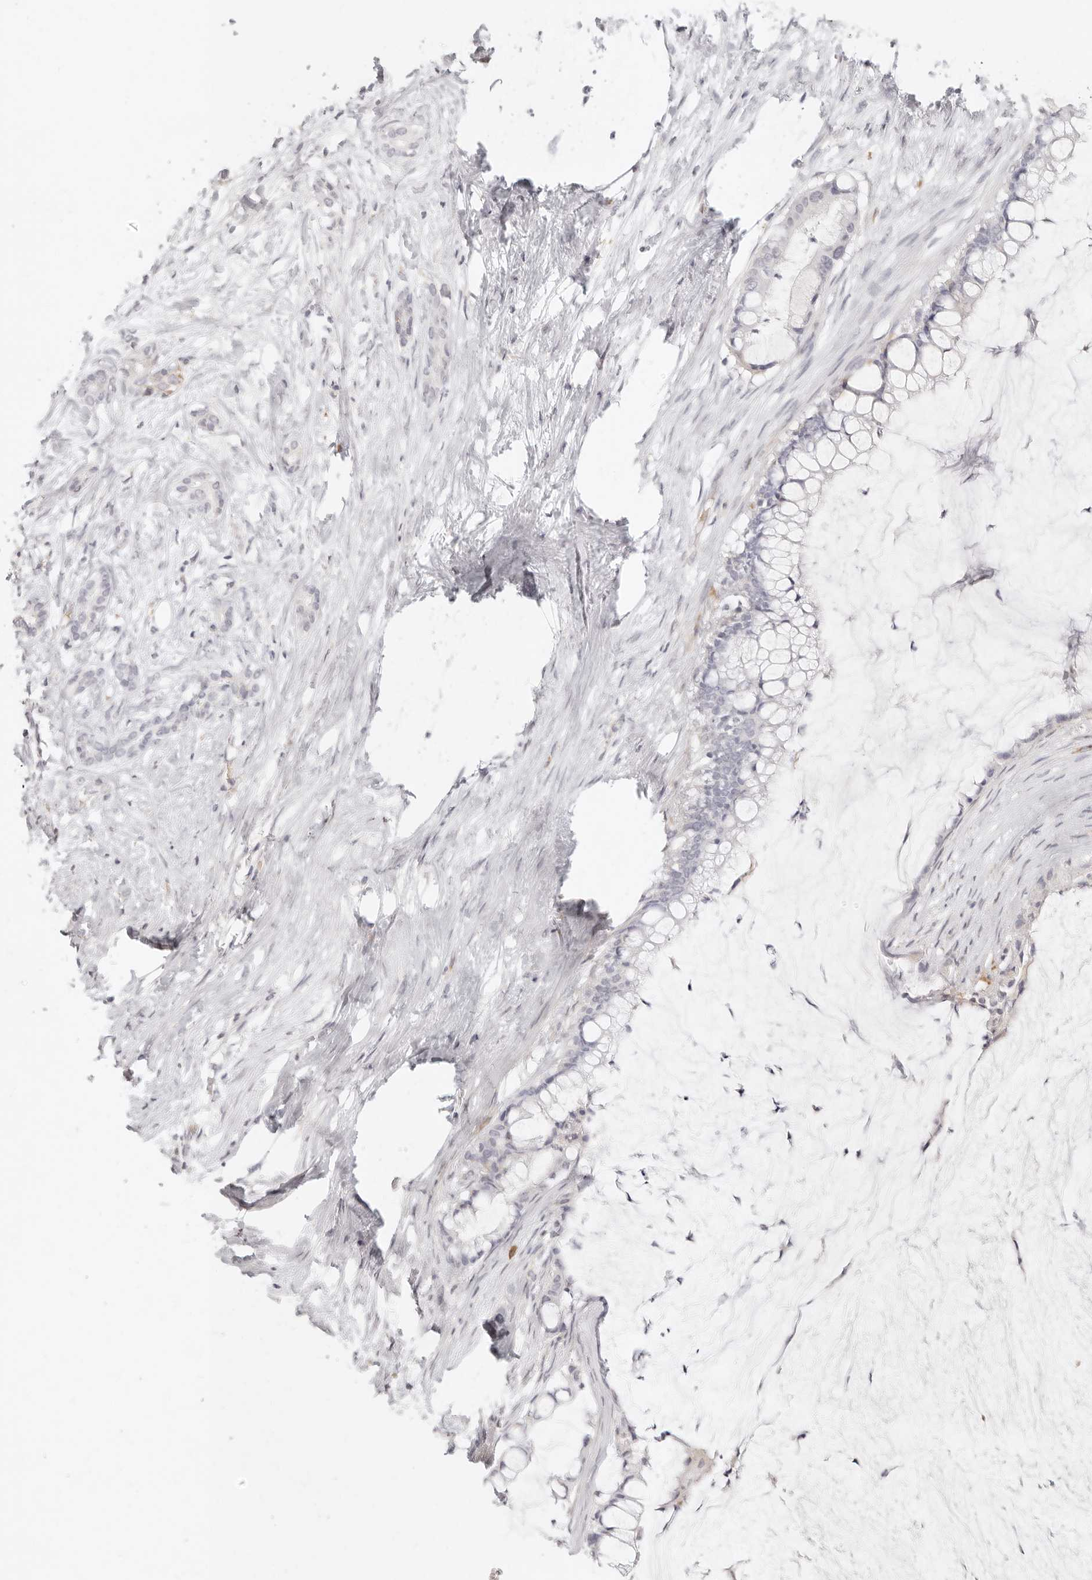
{"staining": {"intensity": "negative", "quantity": "none", "location": "none"}, "tissue": "pancreatic cancer", "cell_type": "Tumor cells", "image_type": "cancer", "snomed": [{"axis": "morphology", "description": "Adenocarcinoma, NOS"}, {"axis": "topography", "description": "Pancreas"}], "caption": "Protein analysis of pancreatic adenocarcinoma displays no significant expression in tumor cells.", "gene": "NIBAN1", "patient": {"sex": "male", "age": 41}}